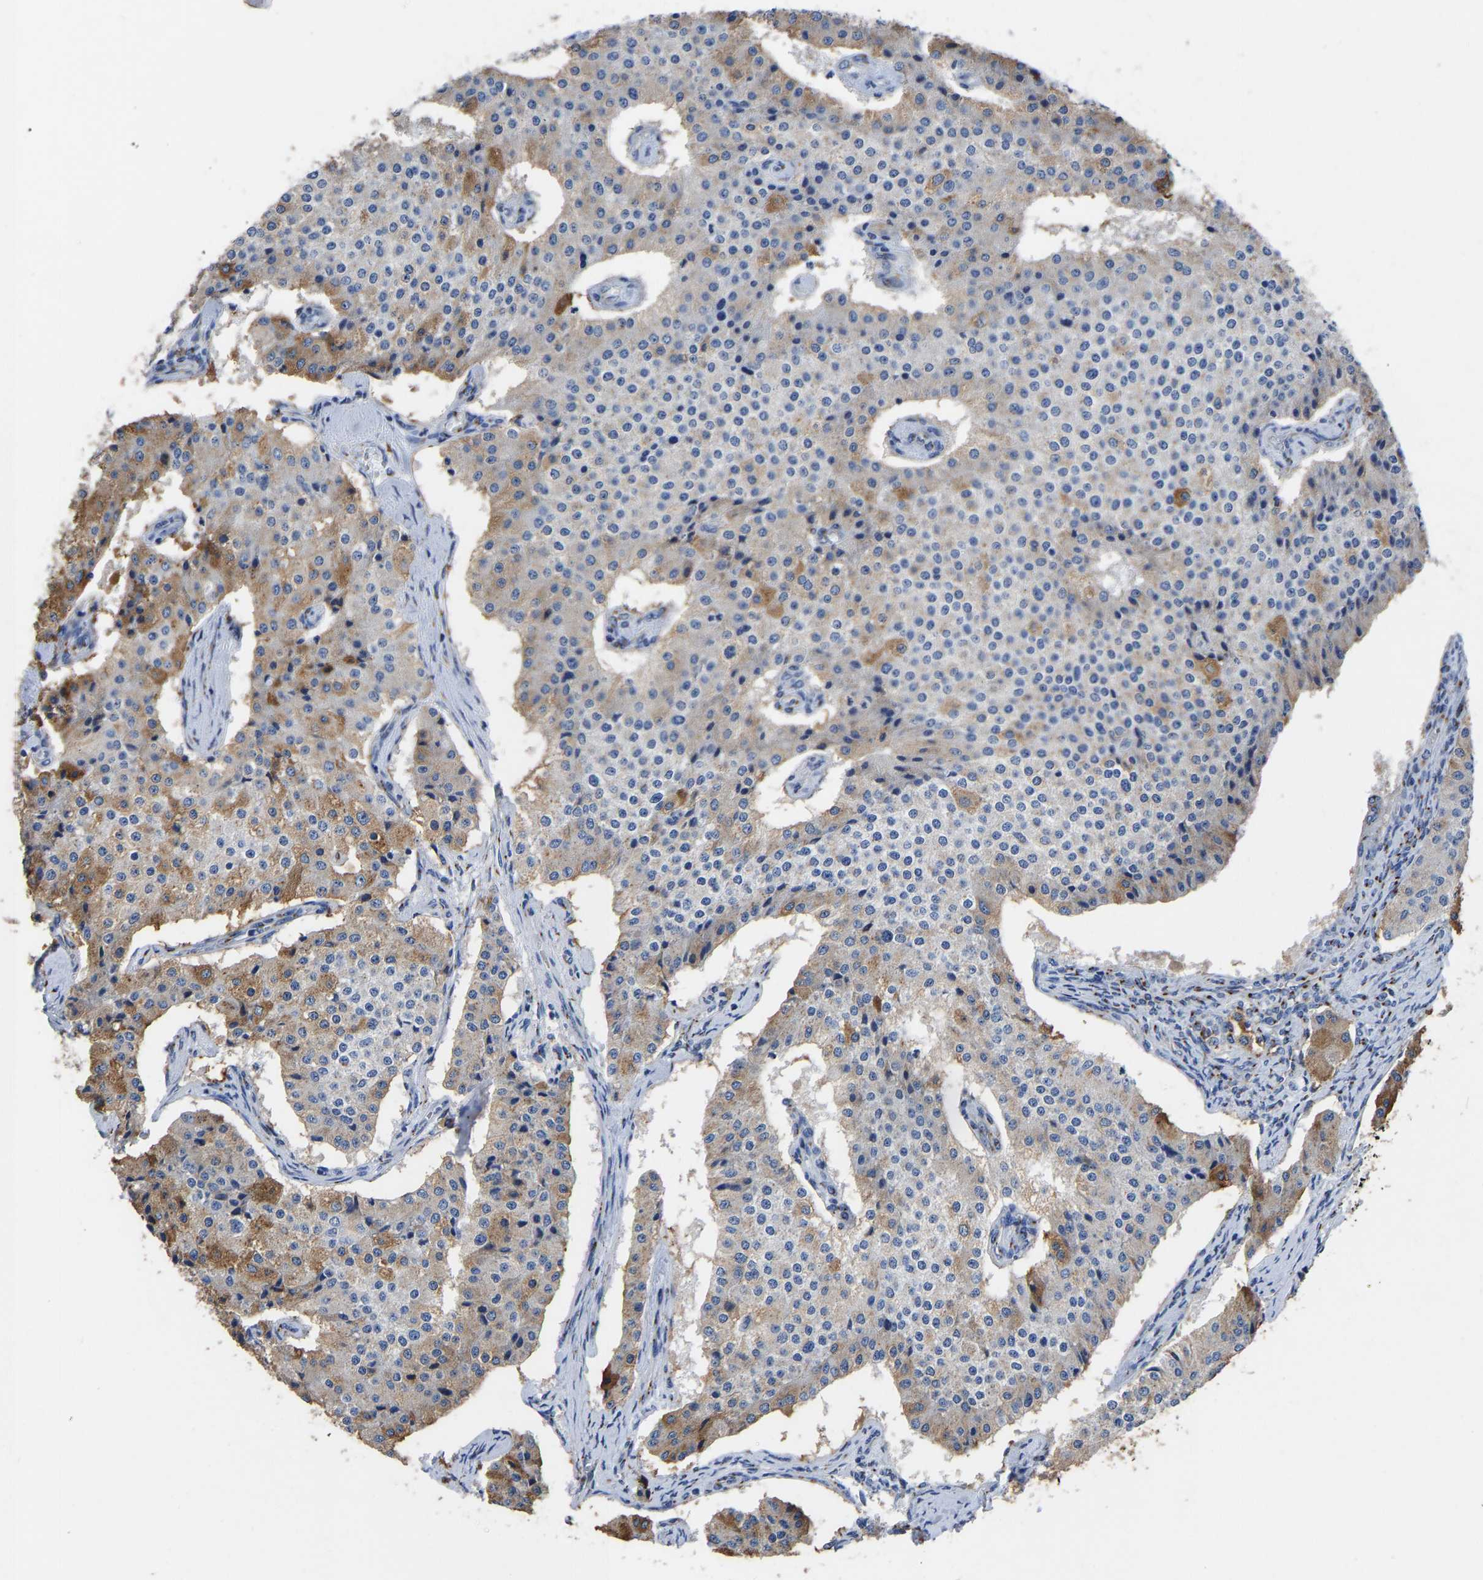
{"staining": {"intensity": "moderate", "quantity": "25%-75%", "location": "cytoplasmic/membranous"}, "tissue": "carcinoid", "cell_type": "Tumor cells", "image_type": "cancer", "snomed": [{"axis": "morphology", "description": "Carcinoid, malignant, NOS"}, {"axis": "topography", "description": "Colon"}], "caption": "Protein staining displays moderate cytoplasmic/membranous positivity in approximately 25%-75% of tumor cells in carcinoid (malignant).", "gene": "TMEM87A", "patient": {"sex": "female", "age": 52}}